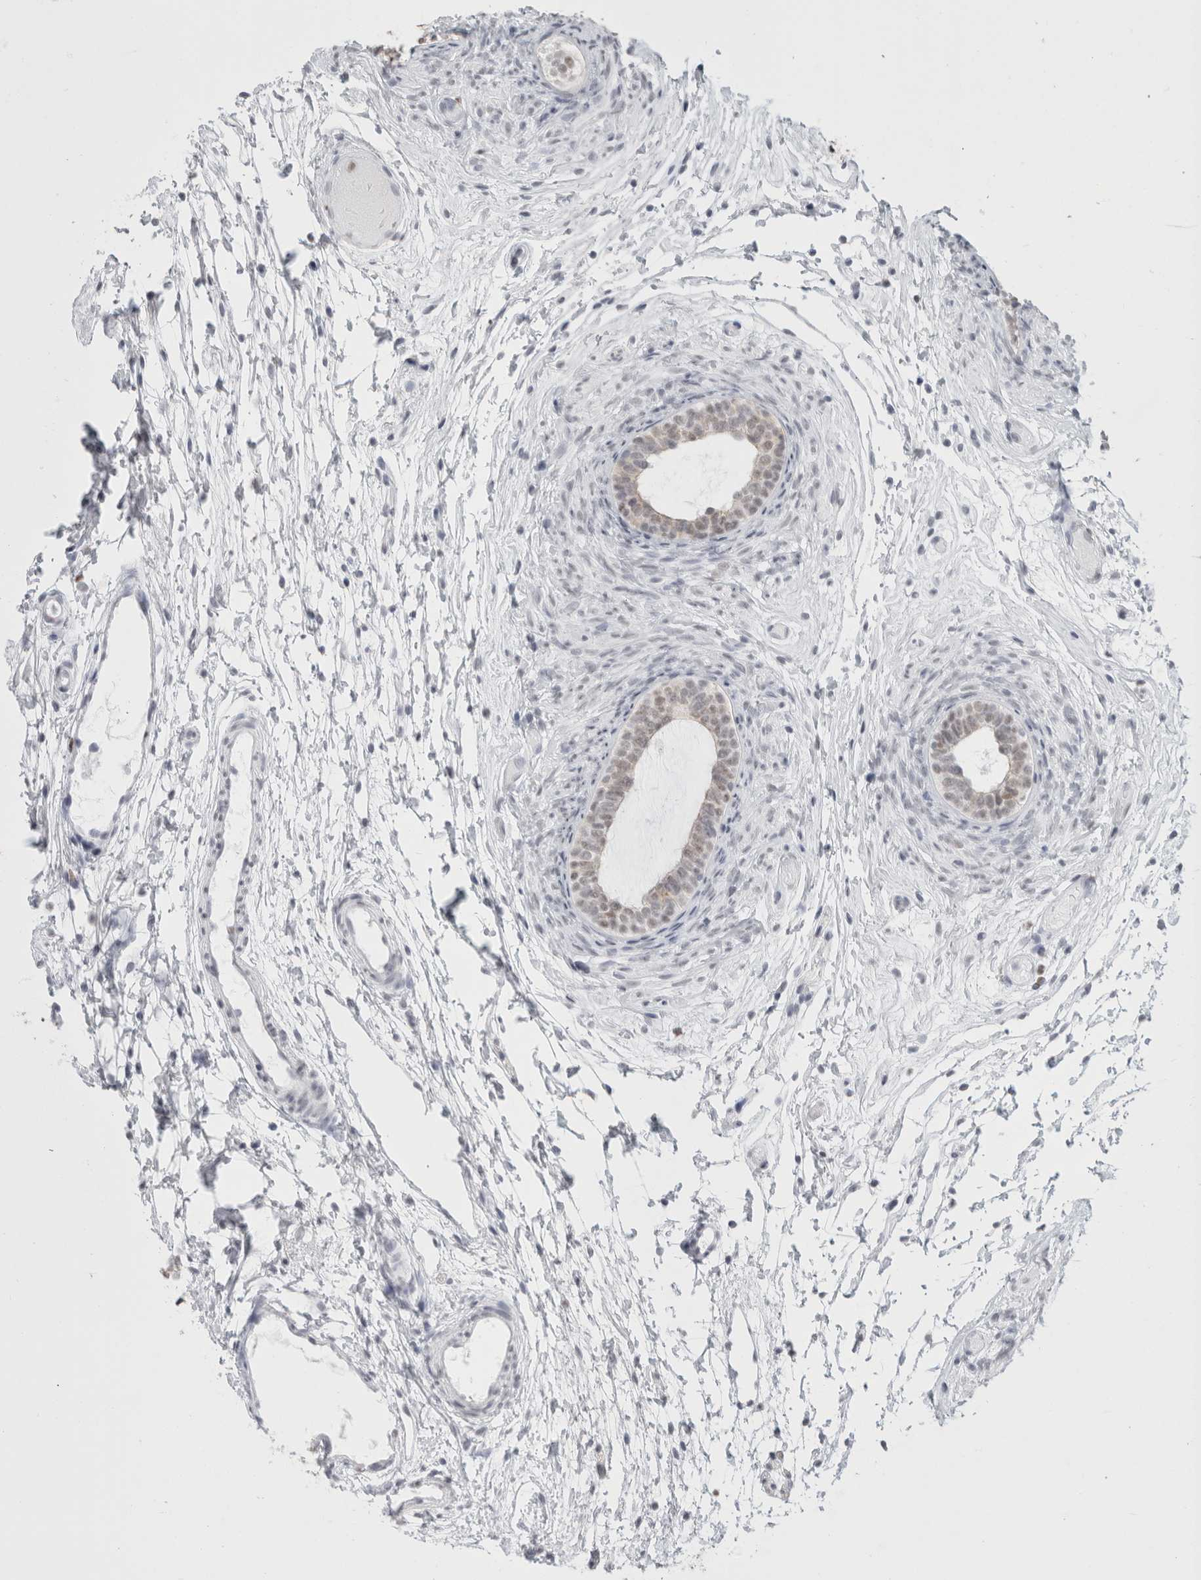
{"staining": {"intensity": "moderate", "quantity": "25%-75%", "location": "nuclear"}, "tissue": "epididymis", "cell_type": "Glandular cells", "image_type": "normal", "snomed": [{"axis": "morphology", "description": "Normal tissue, NOS"}, {"axis": "topography", "description": "Epididymis"}], "caption": "IHC micrograph of normal epididymis stained for a protein (brown), which exhibits medium levels of moderate nuclear staining in approximately 25%-75% of glandular cells.", "gene": "SMARCC1", "patient": {"sex": "male", "age": 5}}